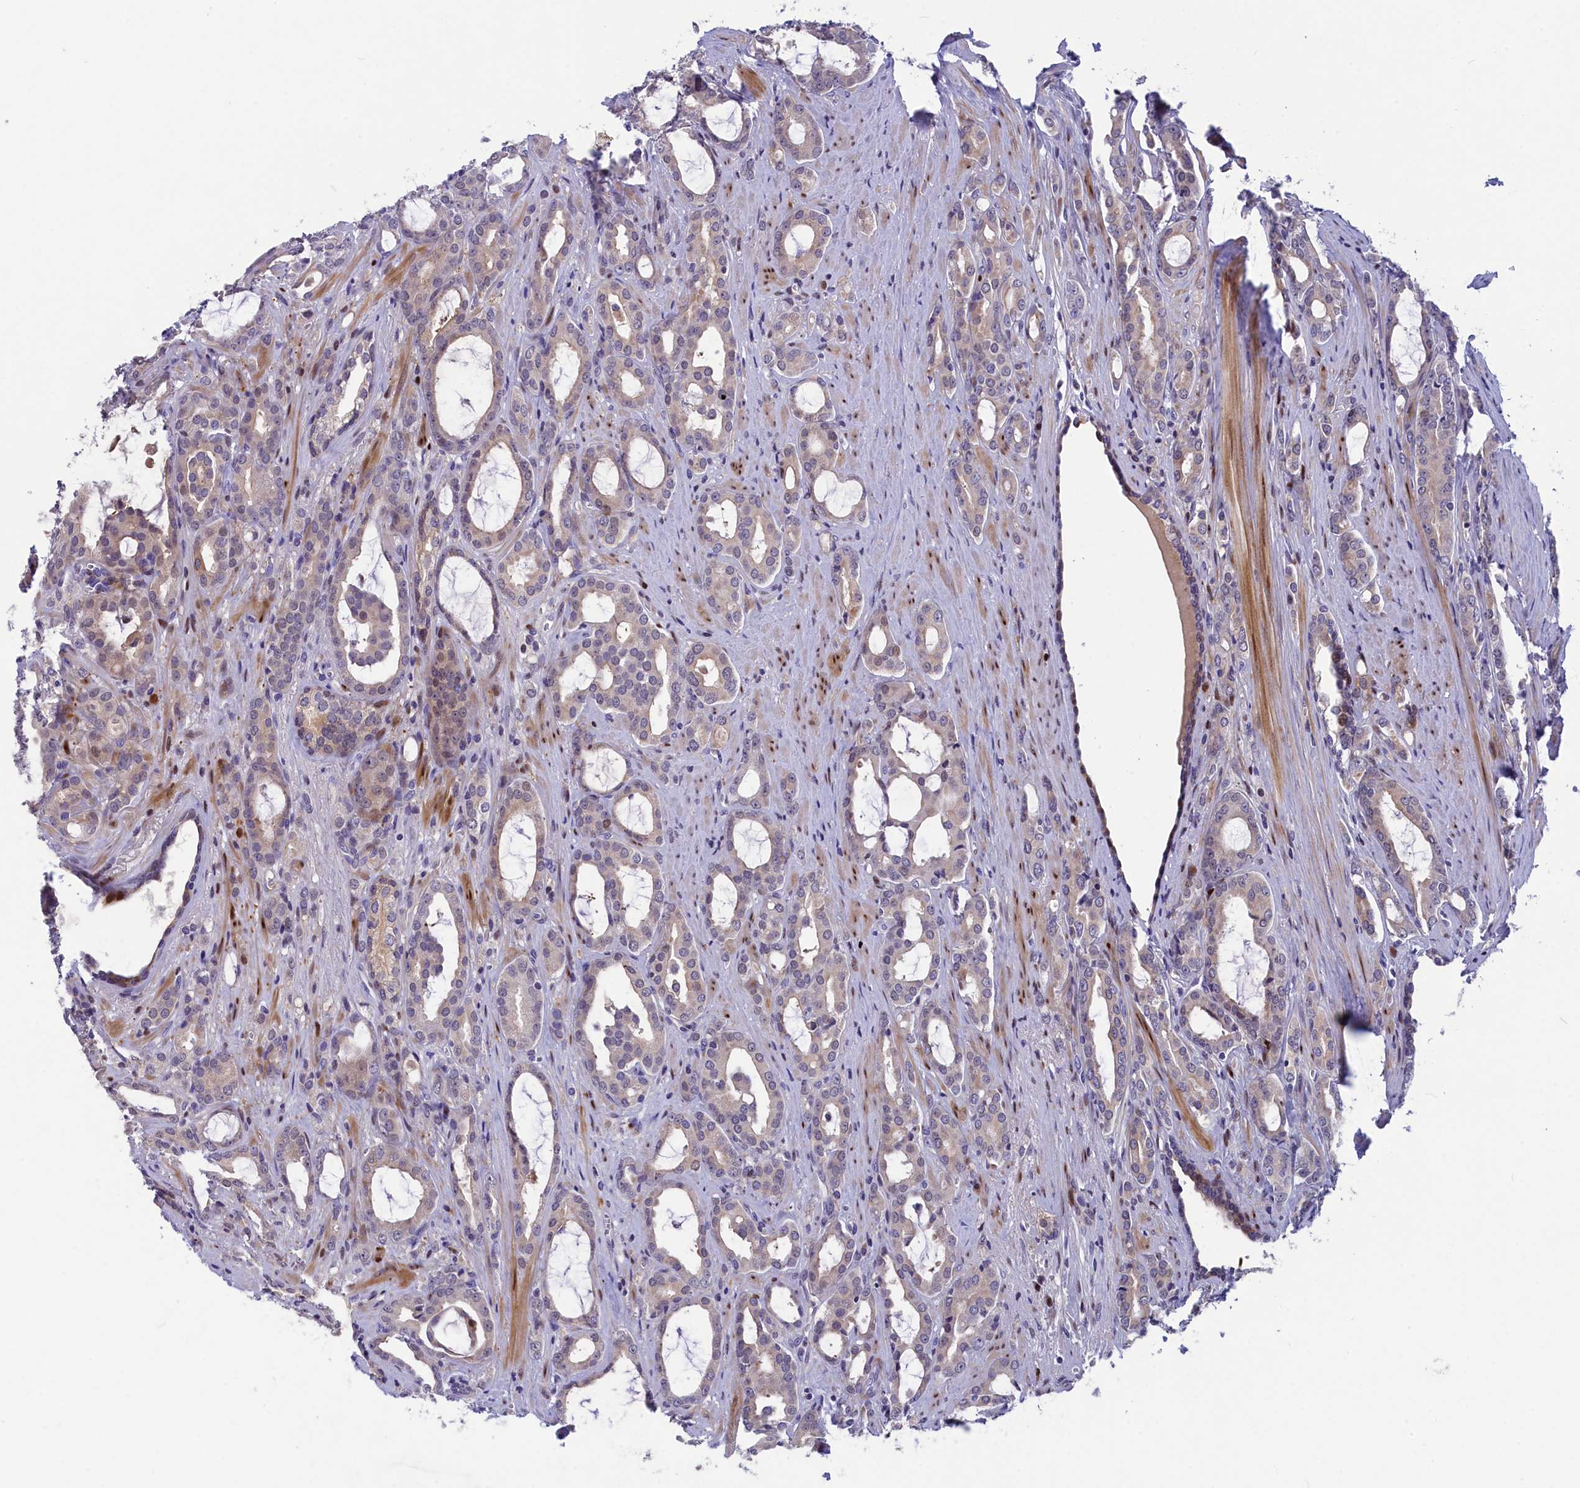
{"staining": {"intensity": "negative", "quantity": "none", "location": "none"}, "tissue": "prostate cancer", "cell_type": "Tumor cells", "image_type": "cancer", "snomed": [{"axis": "morphology", "description": "Adenocarcinoma, High grade"}, {"axis": "topography", "description": "Prostate"}], "caption": "Tumor cells show no significant expression in adenocarcinoma (high-grade) (prostate).", "gene": "NKPD1", "patient": {"sex": "male", "age": 72}}